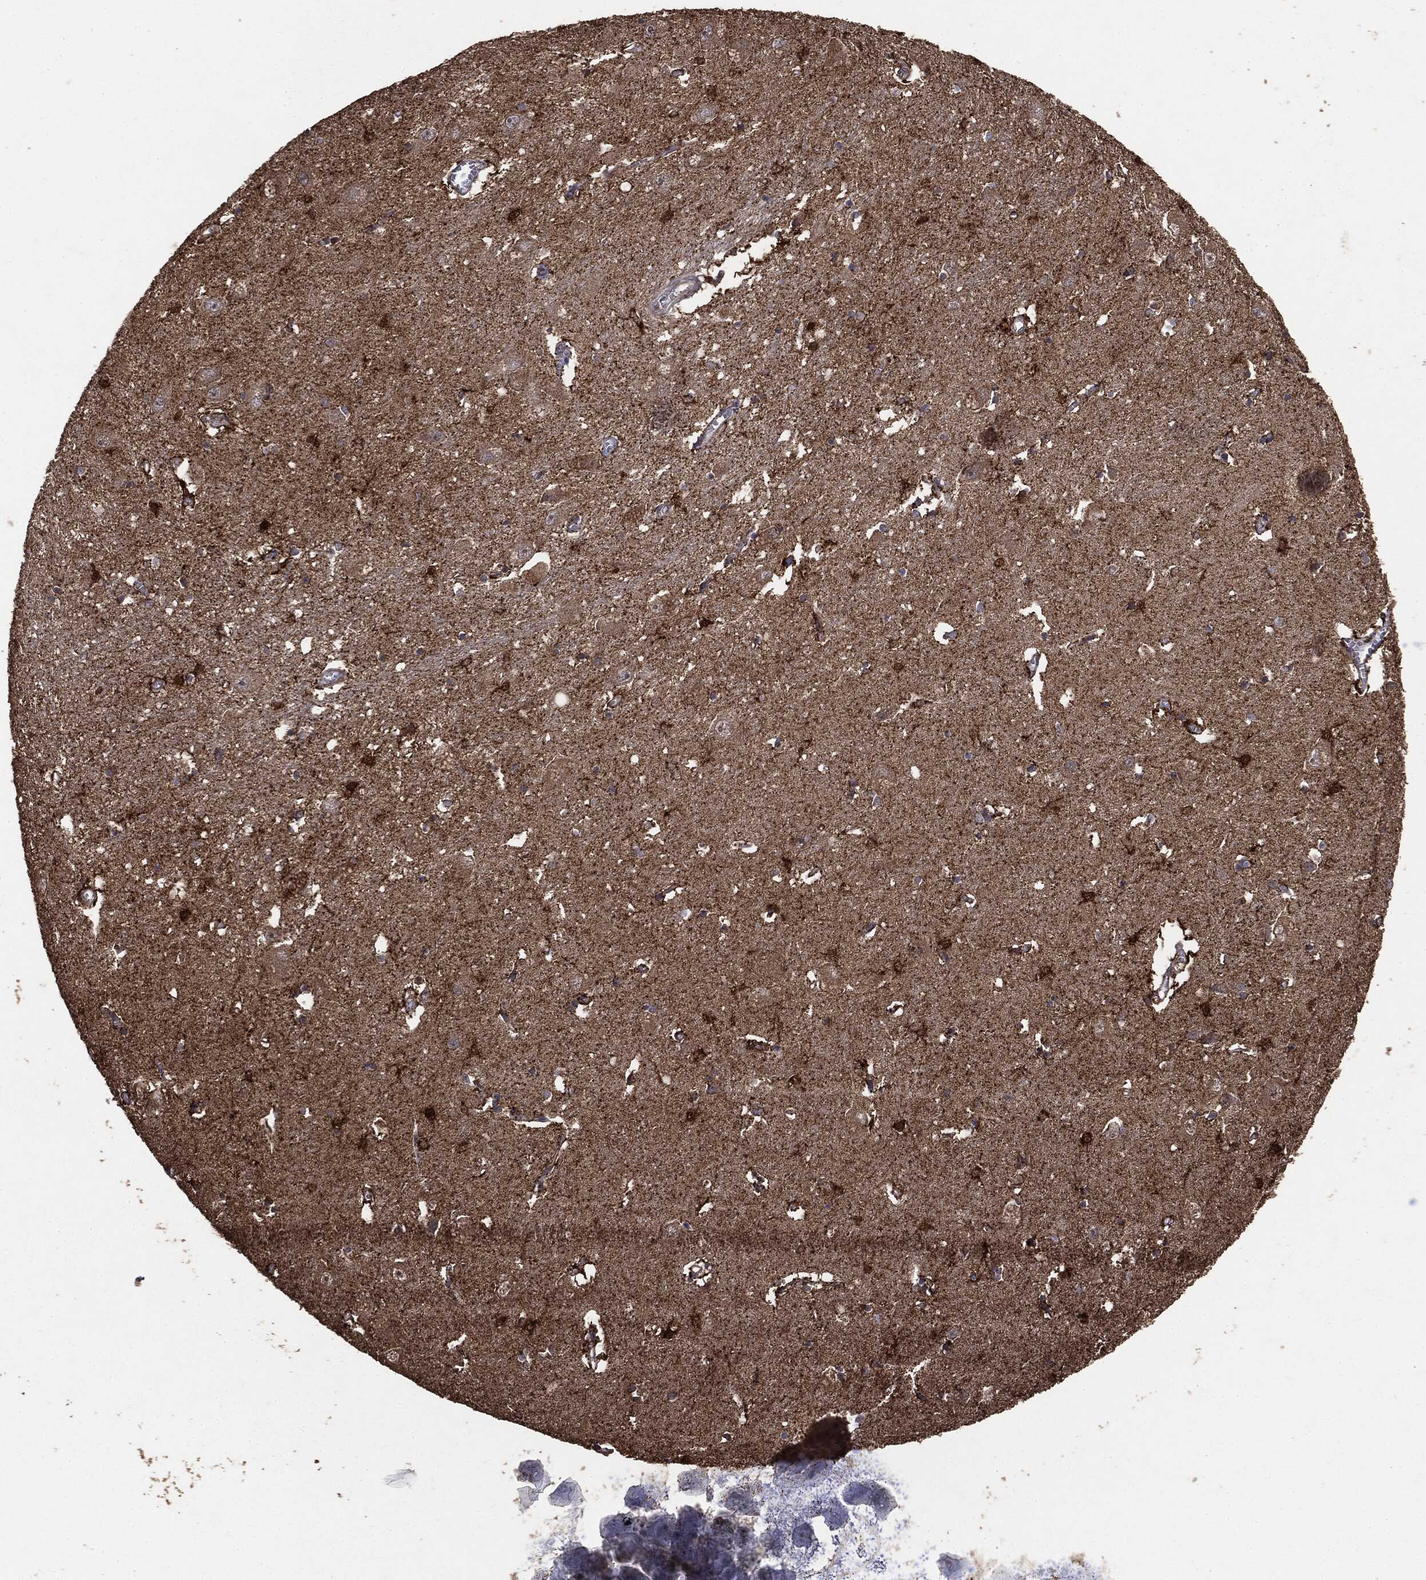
{"staining": {"intensity": "strong", "quantity": "<25%", "location": "cytoplasmic/membranous"}, "tissue": "caudate", "cell_type": "Glial cells", "image_type": "normal", "snomed": [{"axis": "morphology", "description": "Normal tissue, NOS"}, {"axis": "topography", "description": "Lateral ventricle wall"}], "caption": "Glial cells show medium levels of strong cytoplasmic/membranous positivity in about <25% of cells in benign caudate.", "gene": "MTOR", "patient": {"sex": "male", "age": 54}}